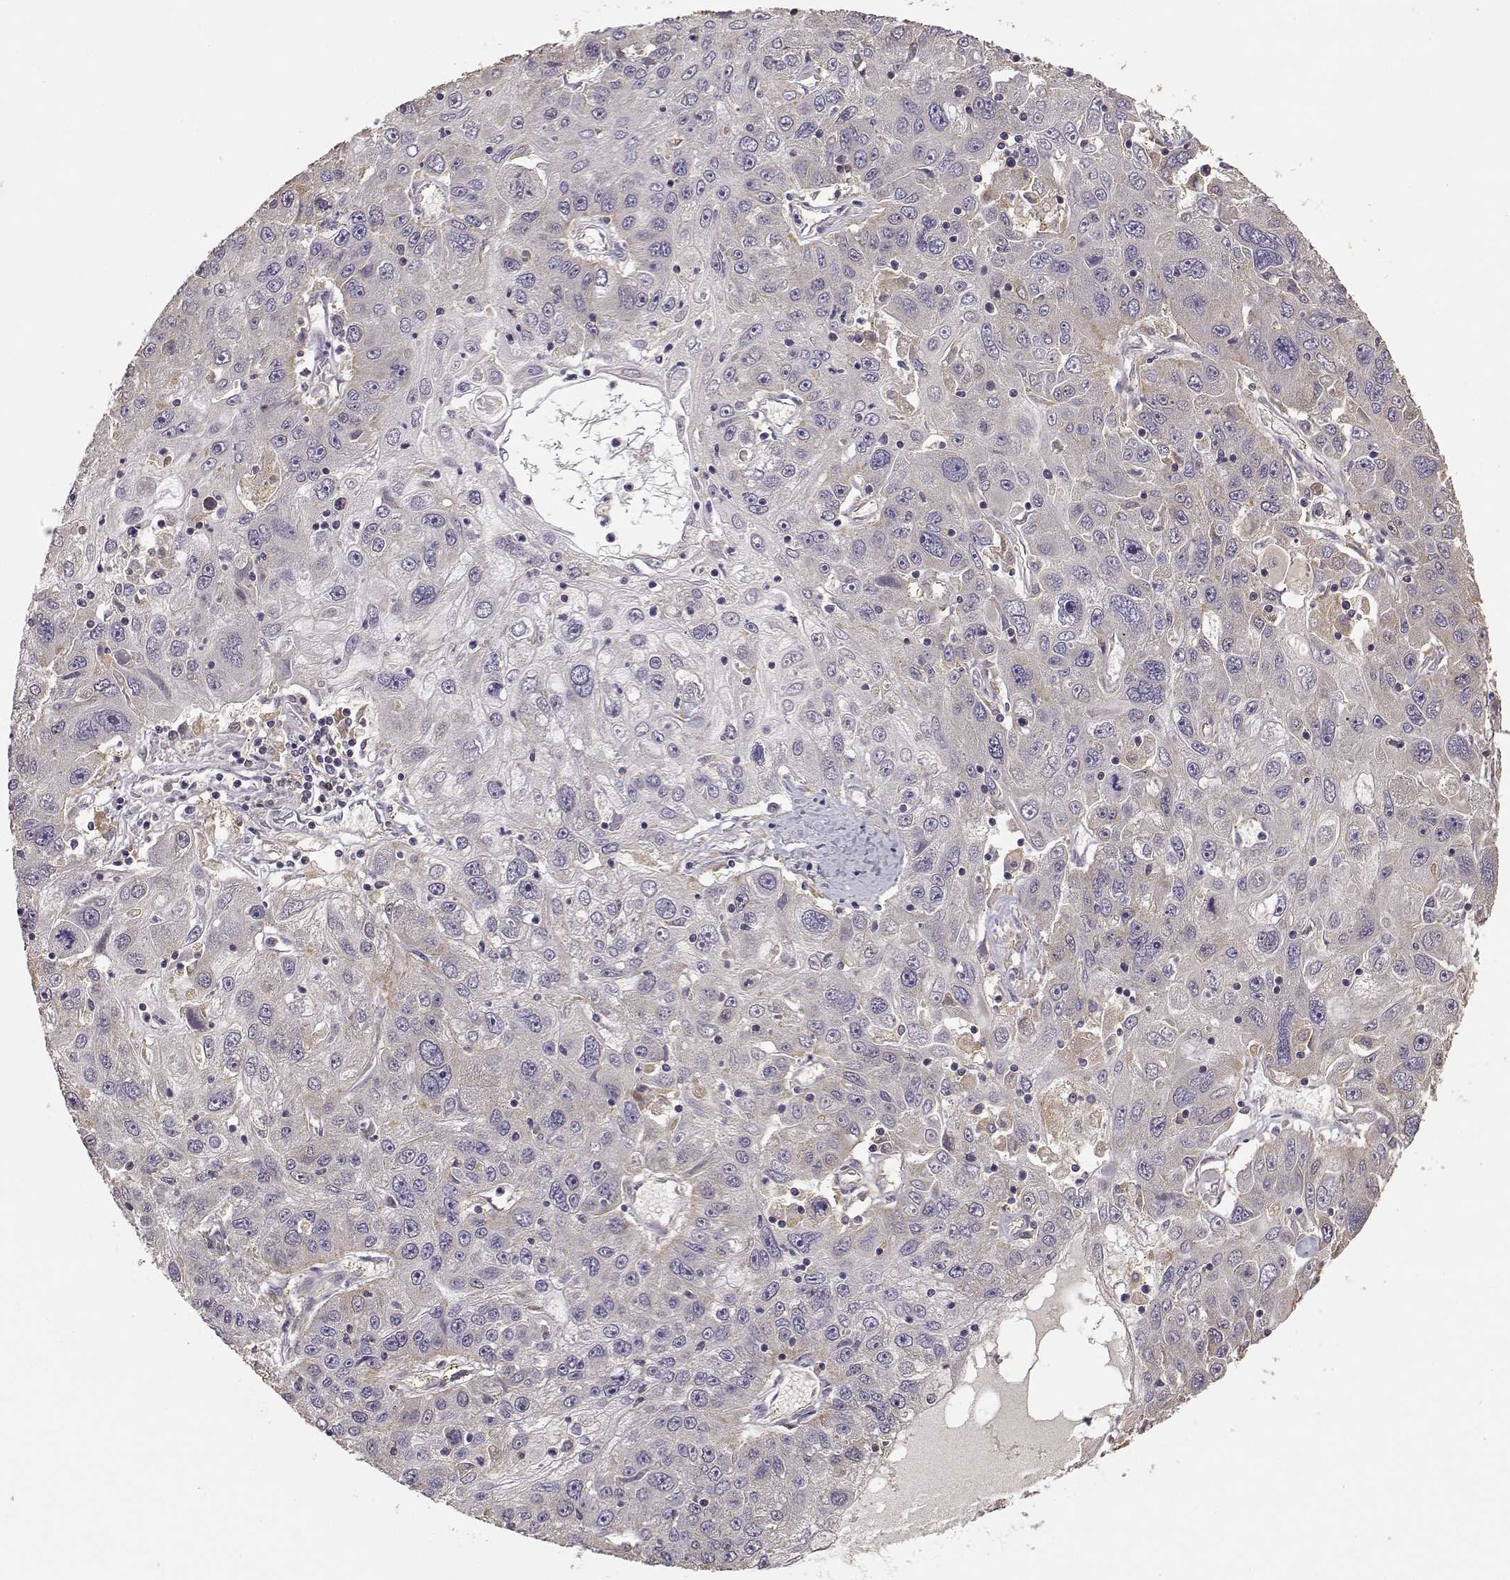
{"staining": {"intensity": "weak", "quantity": "<25%", "location": "cytoplasmic/membranous"}, "tissue": "stomach cancer", "cell_type": "Tumor cells", "image_type": "cancer", "snomed": [{"axis": "morphology", "description": "Adenocarcinoma, NOS"}, {"axis": "topography", "description": "Stomach"}], "caption": "This is an IHC image of stomach cancer (adenocarcinoma). There is no positivity in tumor cells.", "gene": "CRIM1", "patient": {"sex": "male", "age": 56}}